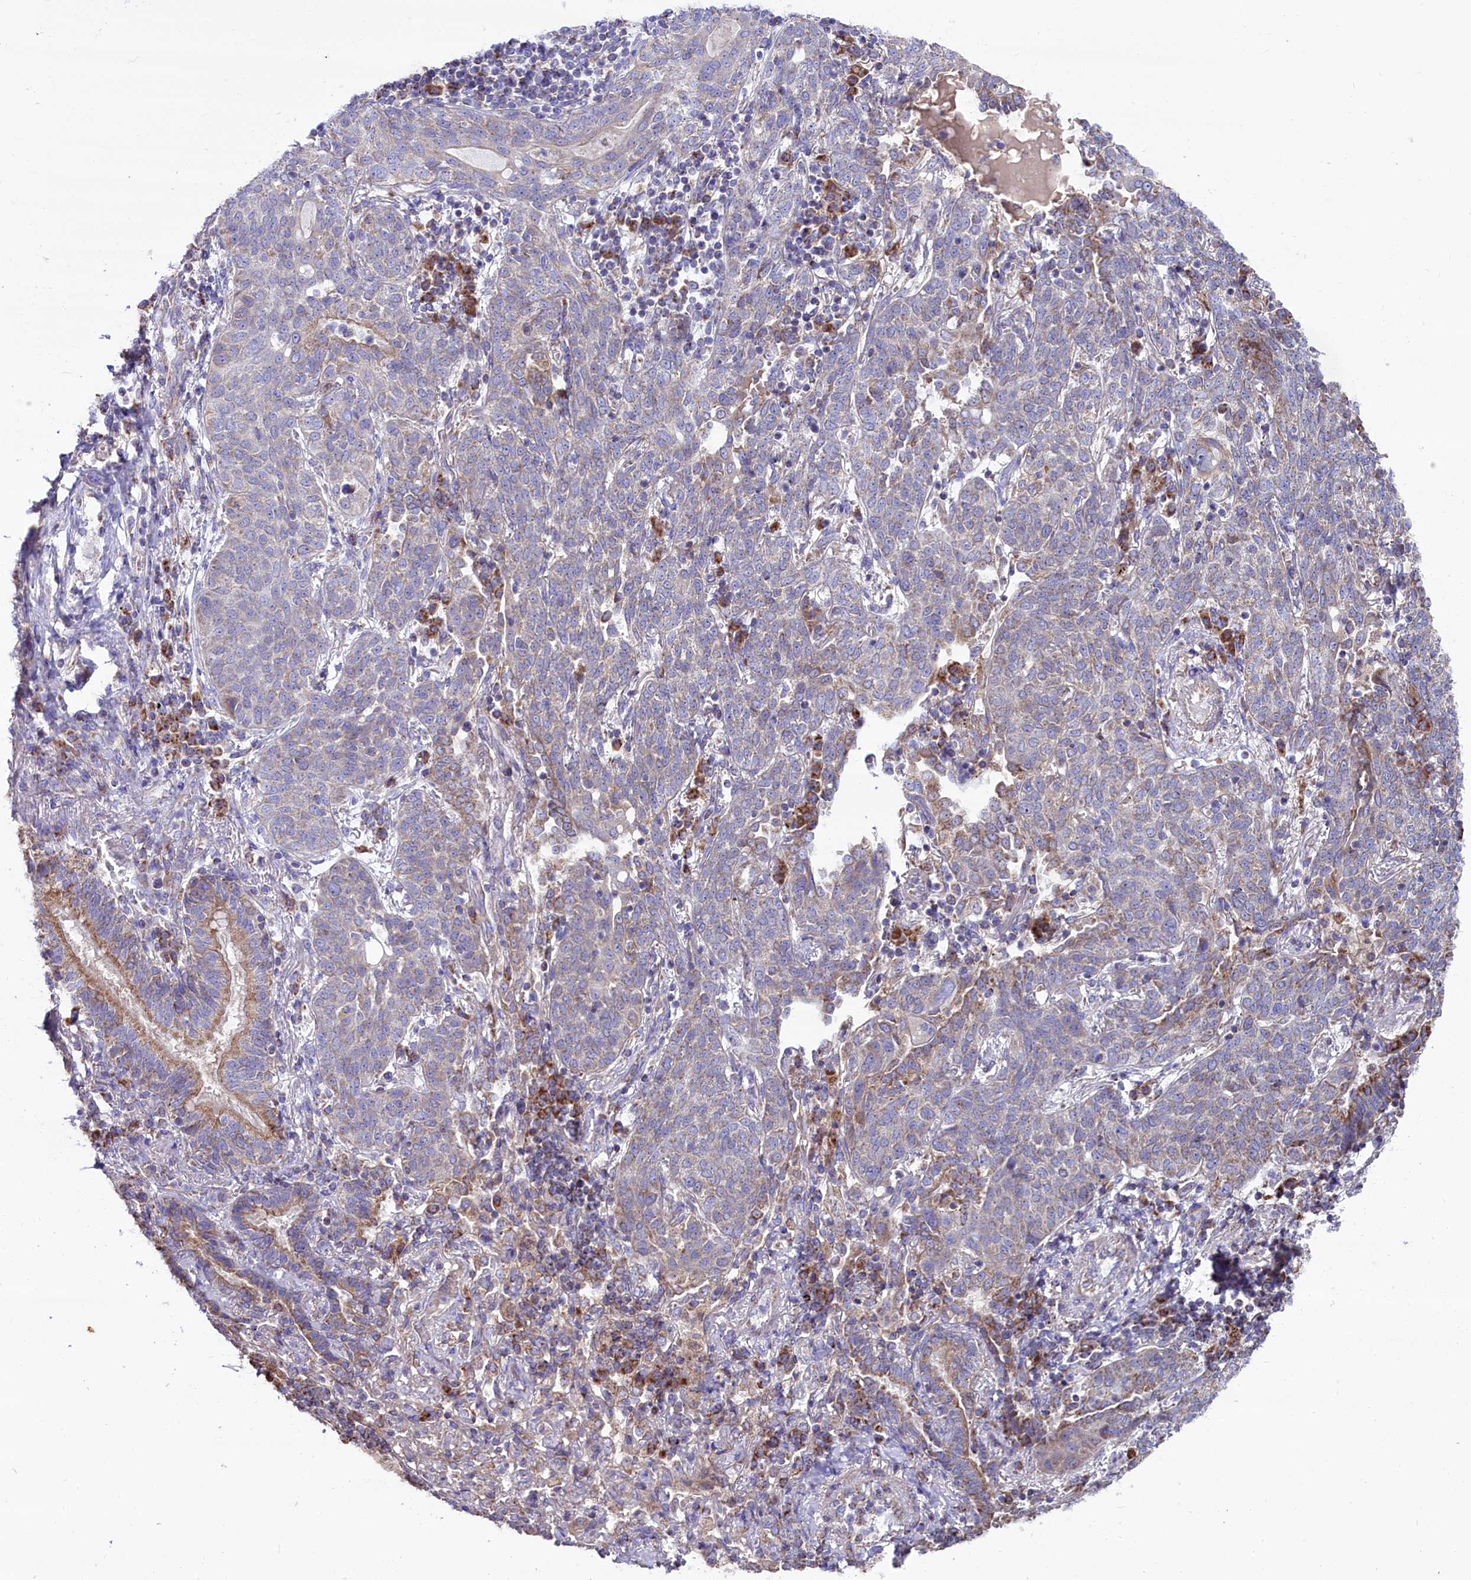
{"staining": {"intensity": "weak", "quantity": "<25%", "location": "cytoplasmic/membranous"}, "tissue": "lung cancer", "cell_type": "Tumor cells", "image_type": "cancer", "snomed": [{"axis": "morphology", "description": "Squamous cell carcinoma, NOS"}, {"axis": "topography", "description": "Lung"}], "caption": "Protein analysis of lung squamous cell carcinoma reveals no significant expression in tumor cells. (Brightfield microscopy of DAB immunohistochemistry at high magnification).", "gene": "ZSWIM1", "patient": {"sex": "female", "age": 70}}